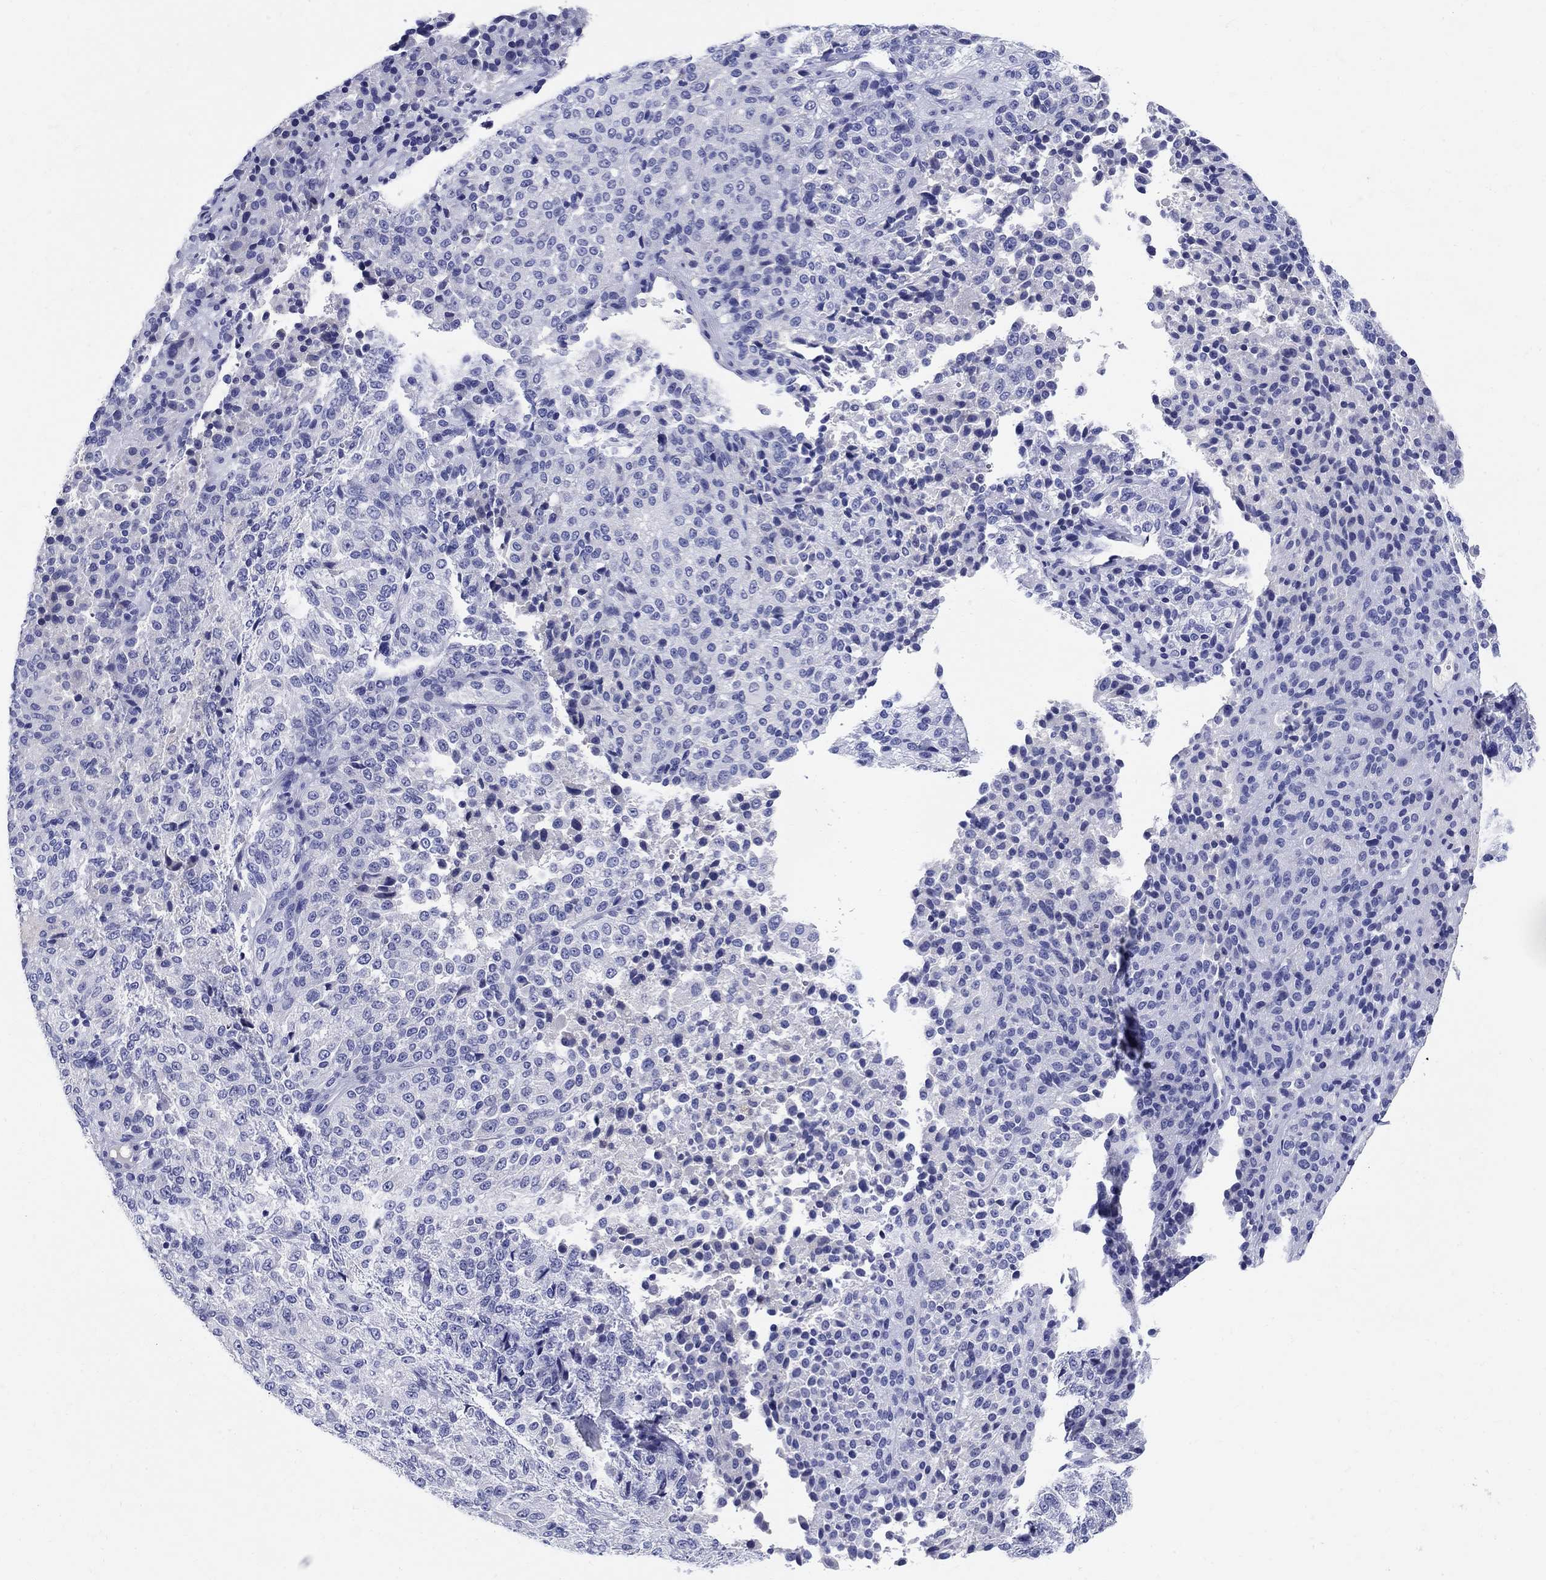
{"staining": {"intensity": "negative", "quantity": "none", "location": "none"}, "tissue": "melanoma", "cell_type": "Tumor cells", "image_type": "cancer", "snomed": [{"axis": "morphology", "description": "Malignant melanoma, Metastatic site"}, {"axis": "topography", "description": "Brain"}], "caption": "This is an immunohistochemistry micrograph of malignant melanoma (metastatic site). There is no staining in tumor cells.", "gene": "CRYGD", "patient": {"sex": "female", "age": 56}}